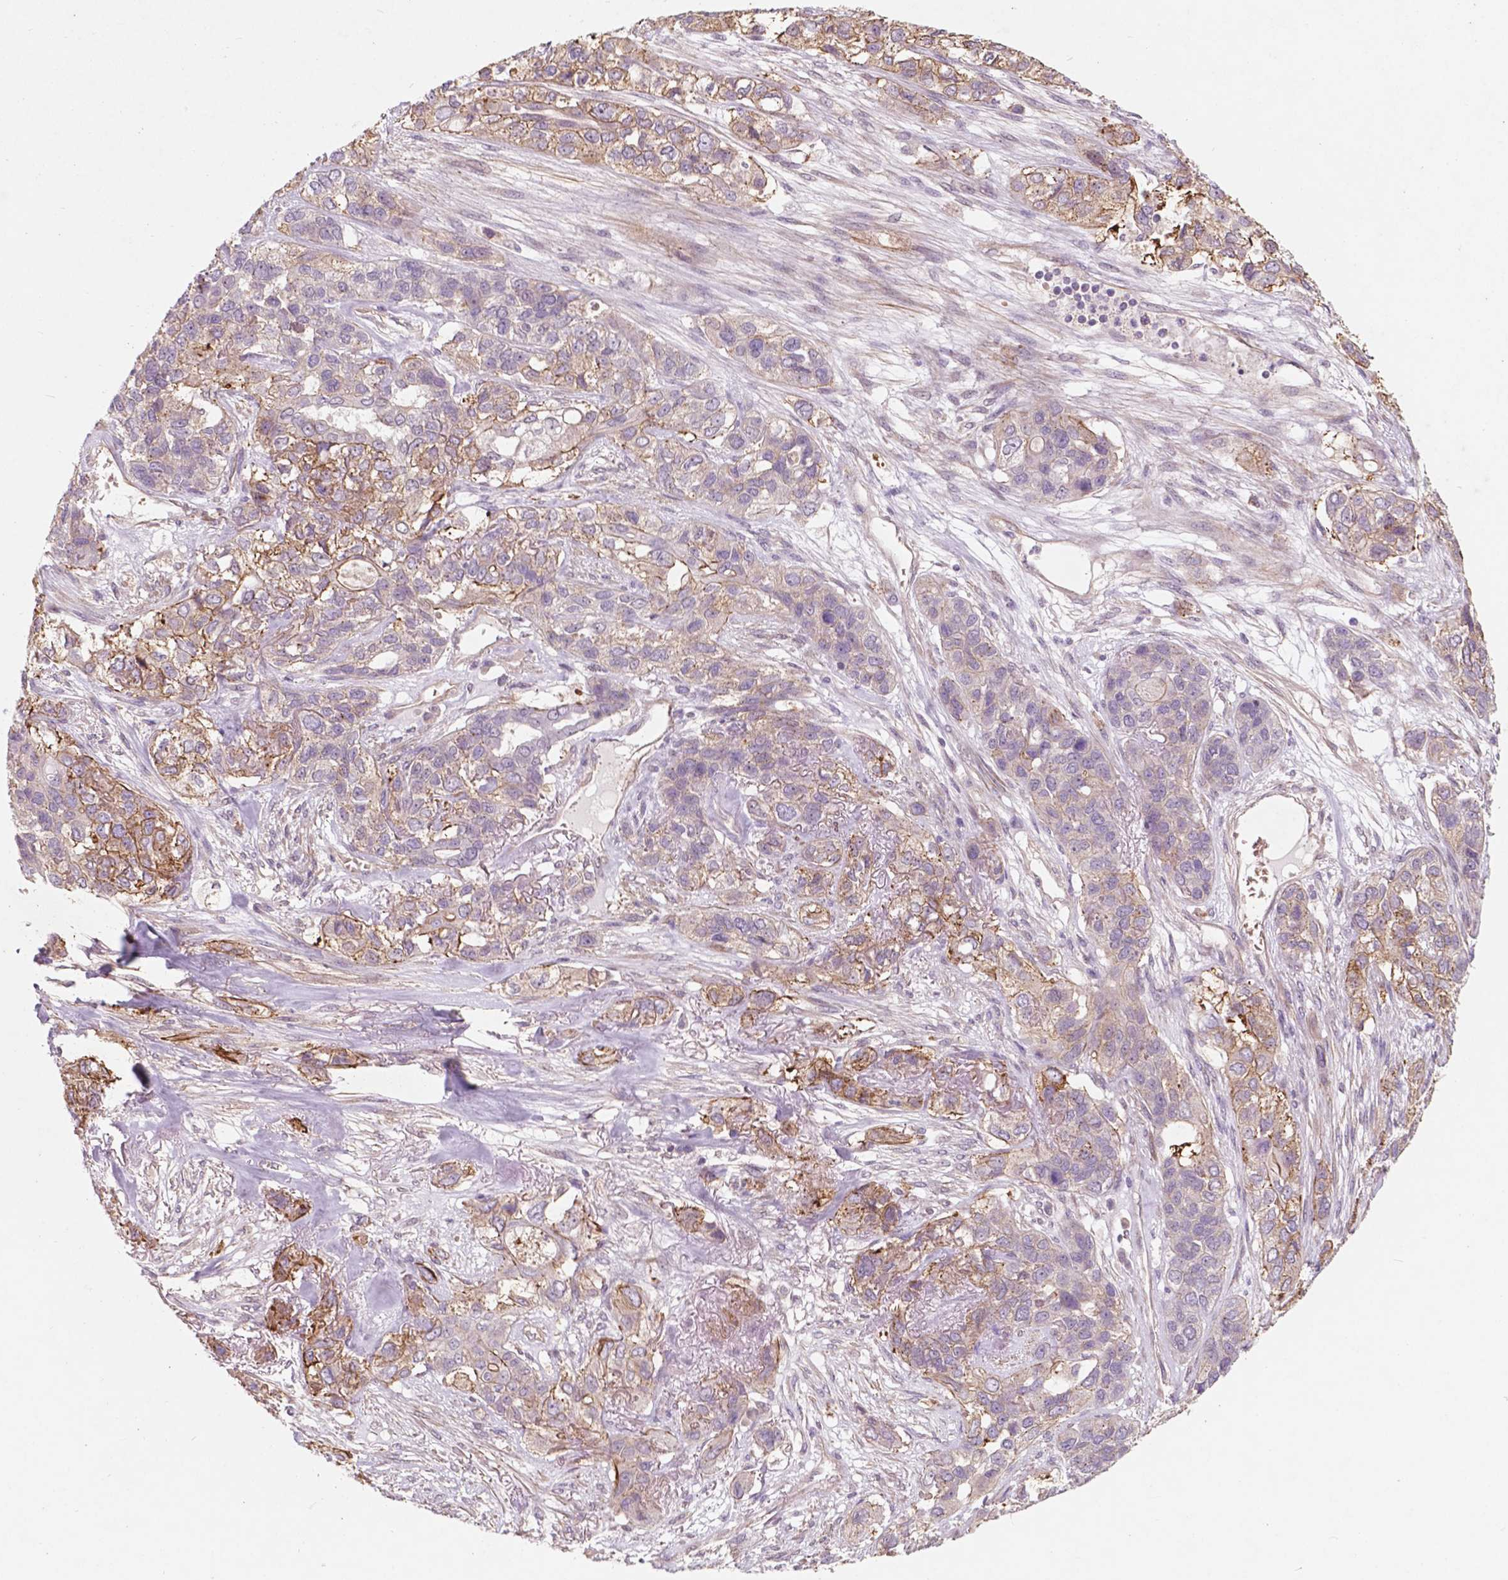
{"staining": {"intensity": "moderate", "quantity": "<25%", "location": "cytoplasmic/membranous"}, "tissue": "lung cancer", "cell_type": "Tumor cells", "image_type": "cancer", "snomed": [{"axis": "morphology", "description": "Squamous cell carcinoma, NOS"}, {"axis": "topography", "description": "Lung"}], "caption": "Immunohistochemical staining of lung cancer displays low levels of moderate cytoplasmic/membranous protein positivity in approximately <25% of tumor cells.", "gene": "RFPL4B", "patient": {"sex": "female", "age": 70}}